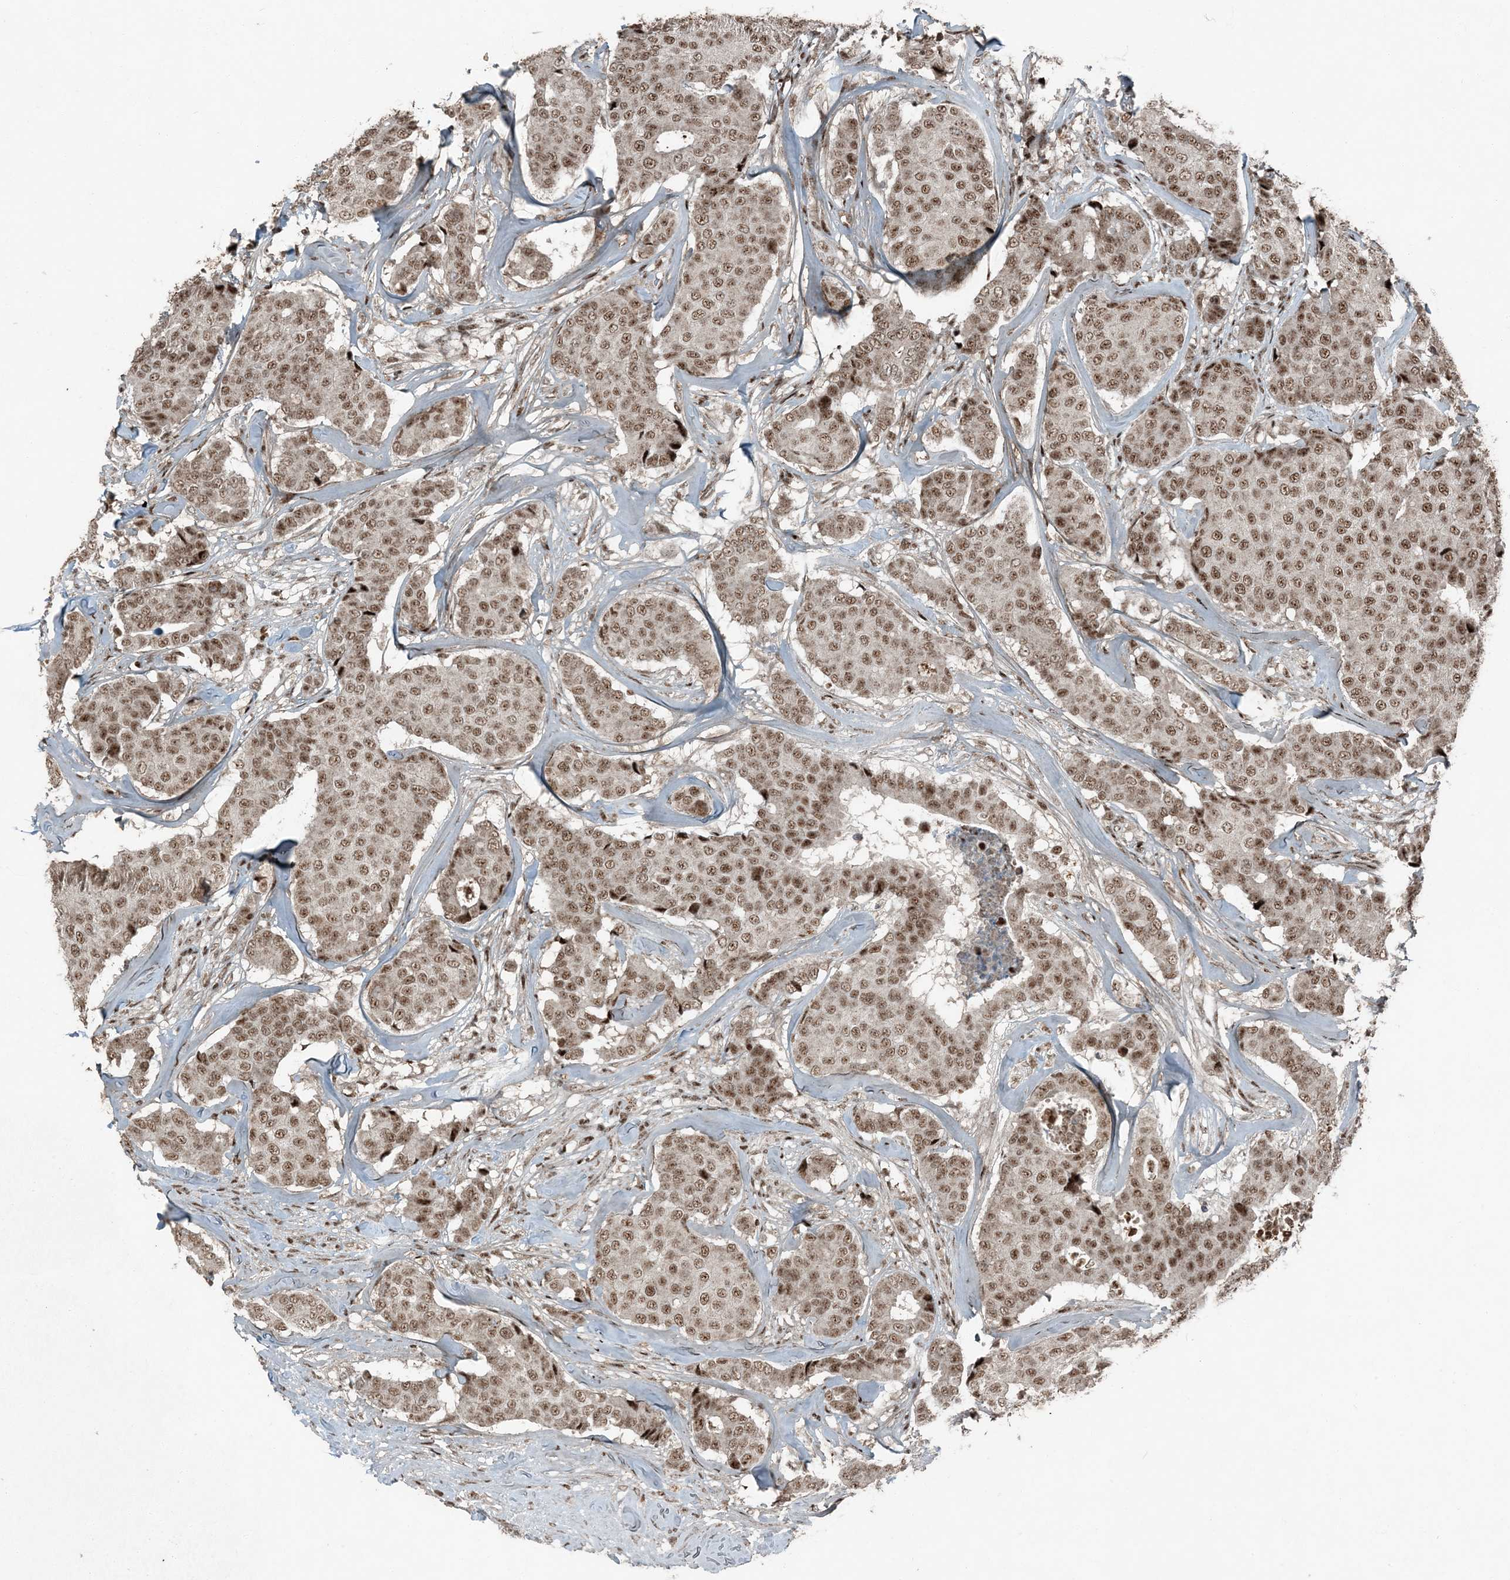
{"staining": {"intensity": "moderate", "quantity": ">75%", "location": "nuclear"}, "tissue": "breast cancer", "cell_type": "Tumor cells", "image_type": "cancer", "snomed": [{"axis": "morphology", "description": "Duct carcinoma"}, {"axis": "topography", "description": "Breast"}], "caption": "Tumor cells demonstrate medium levels of moderate nuclear staining in about >75% of cells in invasive ductal carcinoma (breast). Immunohistochemistry (ihc) stains the protein in brown and the nuclei are stained blue.", "gene": "TADA2B", "patient": {"sex": "female", "age": 75}}